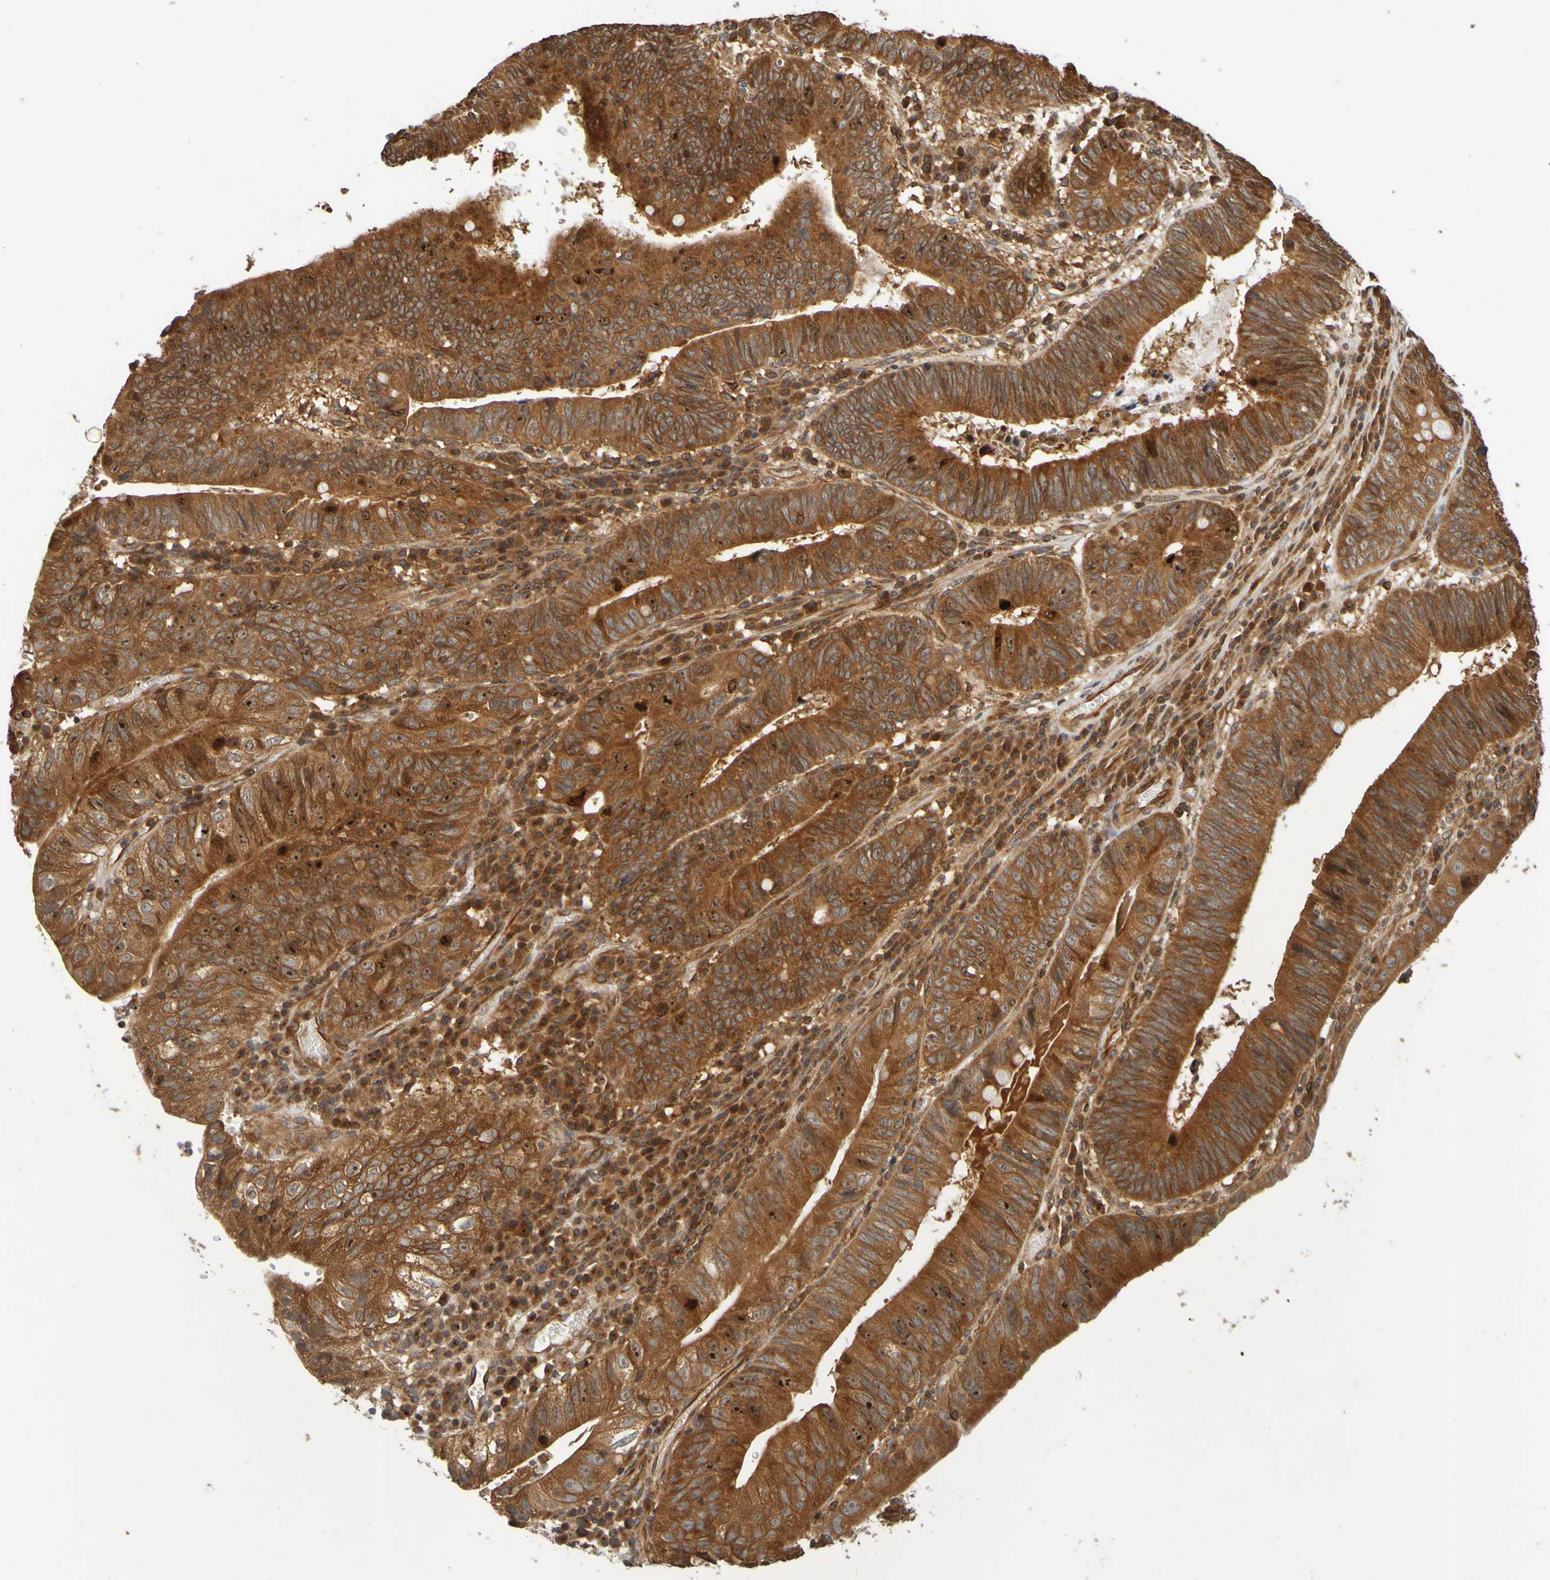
{"staining": {"intensity": "strong", "quantity": ">75%", "location": "cytoplasmic/membranous"}, "tissue": "stomach cancer", "cell_type": "Tumor cells", "image_type": "cancer", "snomed": [{"axis": "morphology", "description": "Adenocarcinoma, NOS"}, {"axis": "topography", "description": "Stomach"}], "caption": "Human stomach cancer (adenocarcinoma) stained with a brown dye exhibits strong cytoplasmic/membranous positive positivity in approximately >75% of tumor cells.", "gene": "OCRL", "patient": {"sex": "male", "age": 59}}